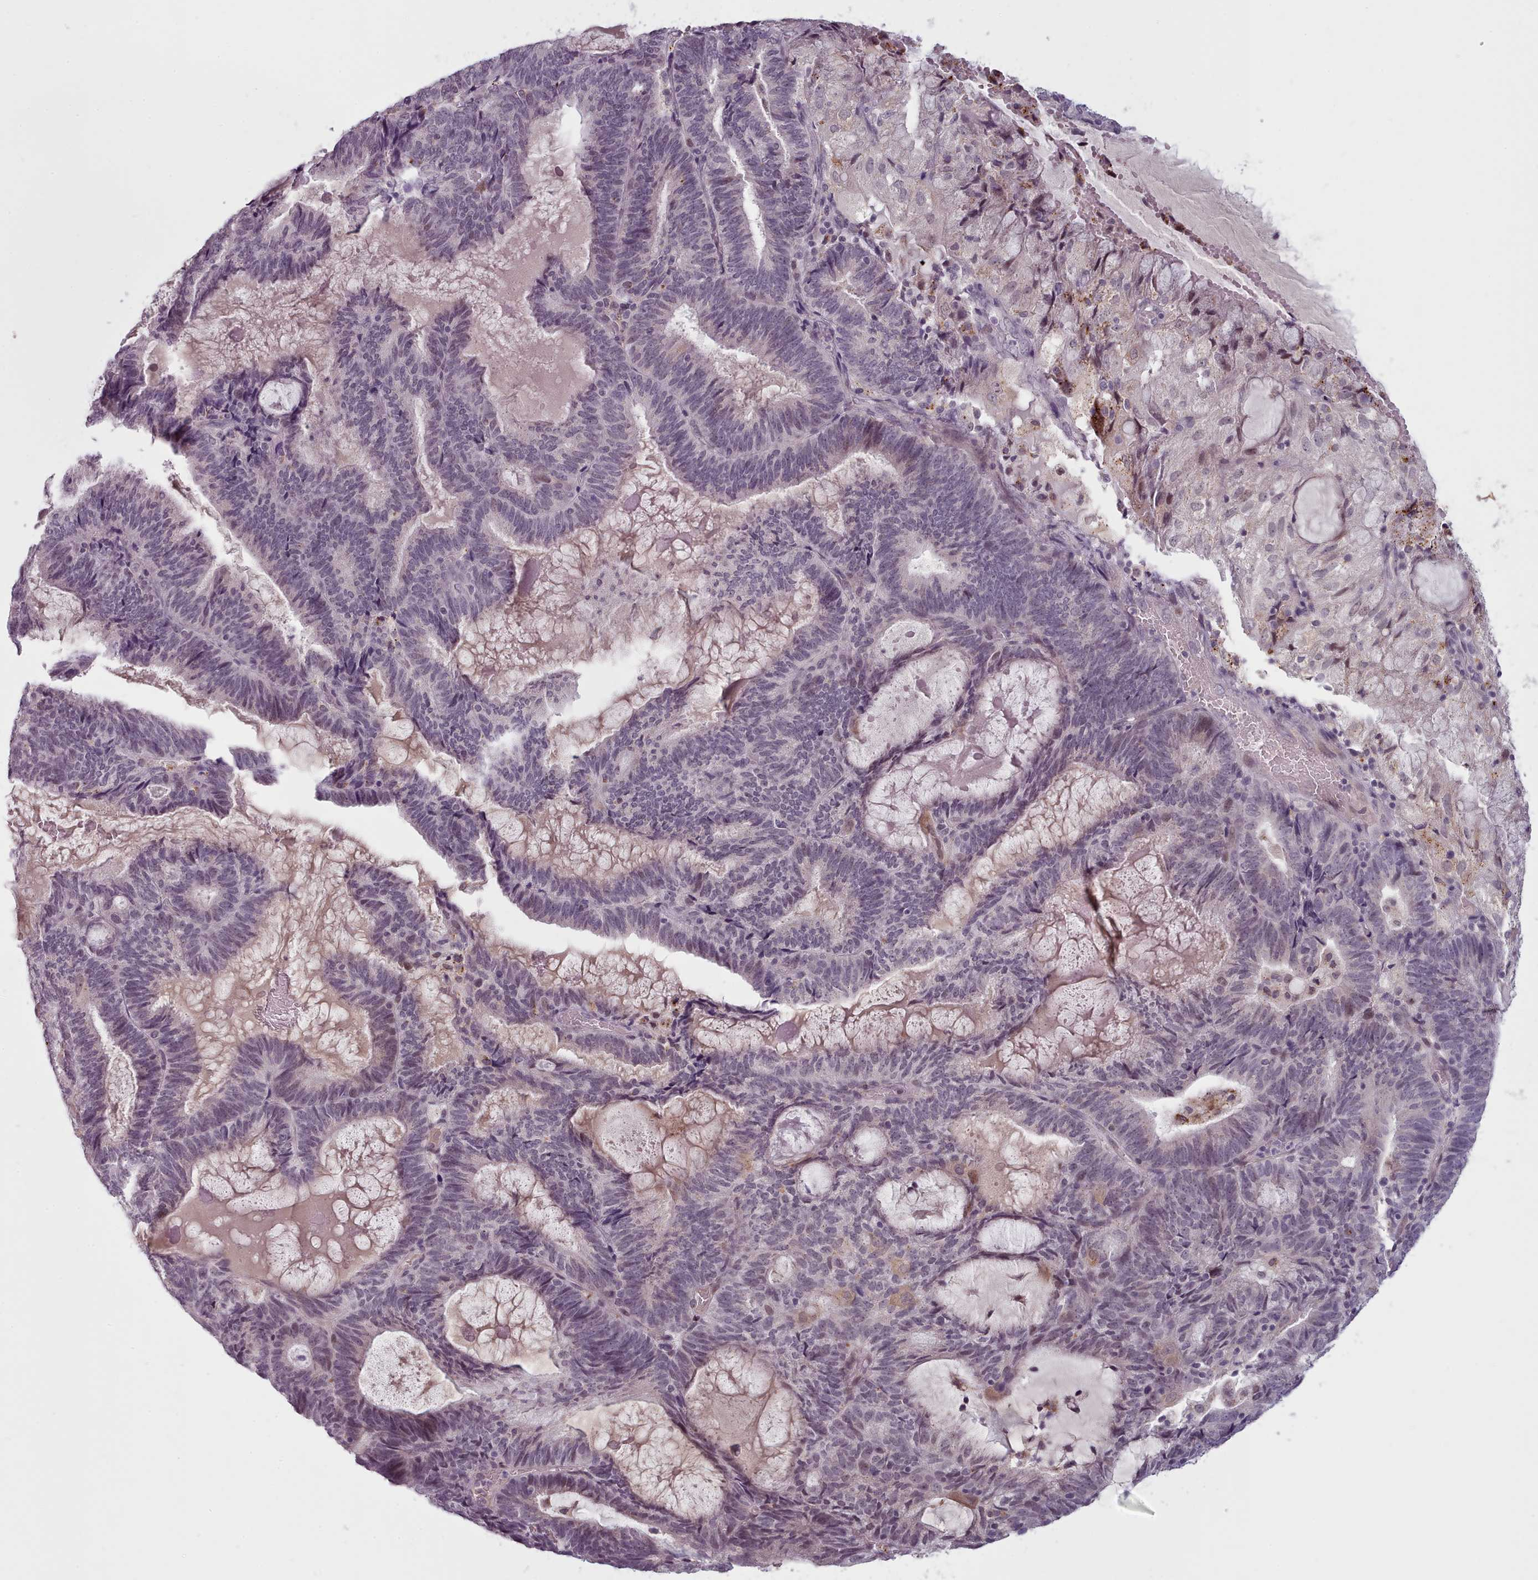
{"staining": {"intensity": "weak", "quantity": "<25%", "location": "cytoplasmic/membranous,nuclear"}, "tissue": "endometrial cancer", "cell_type": "Tumor cells", "image_type": "cancer", "snomed": [{"axis": "morphology", "description": "Adenocarcinoma, NOS"}, {"axis": "topography", "description": "Endometrium"}], "caption": "DAB (3,3'-diaminobenzidine) immunohistochemical staining of human endometrial cancer (adenocarcinoma) displays no significant positivity in tumor cells.", "gene": "PBX4", "patient": {"sex": "female", "age": 81}}